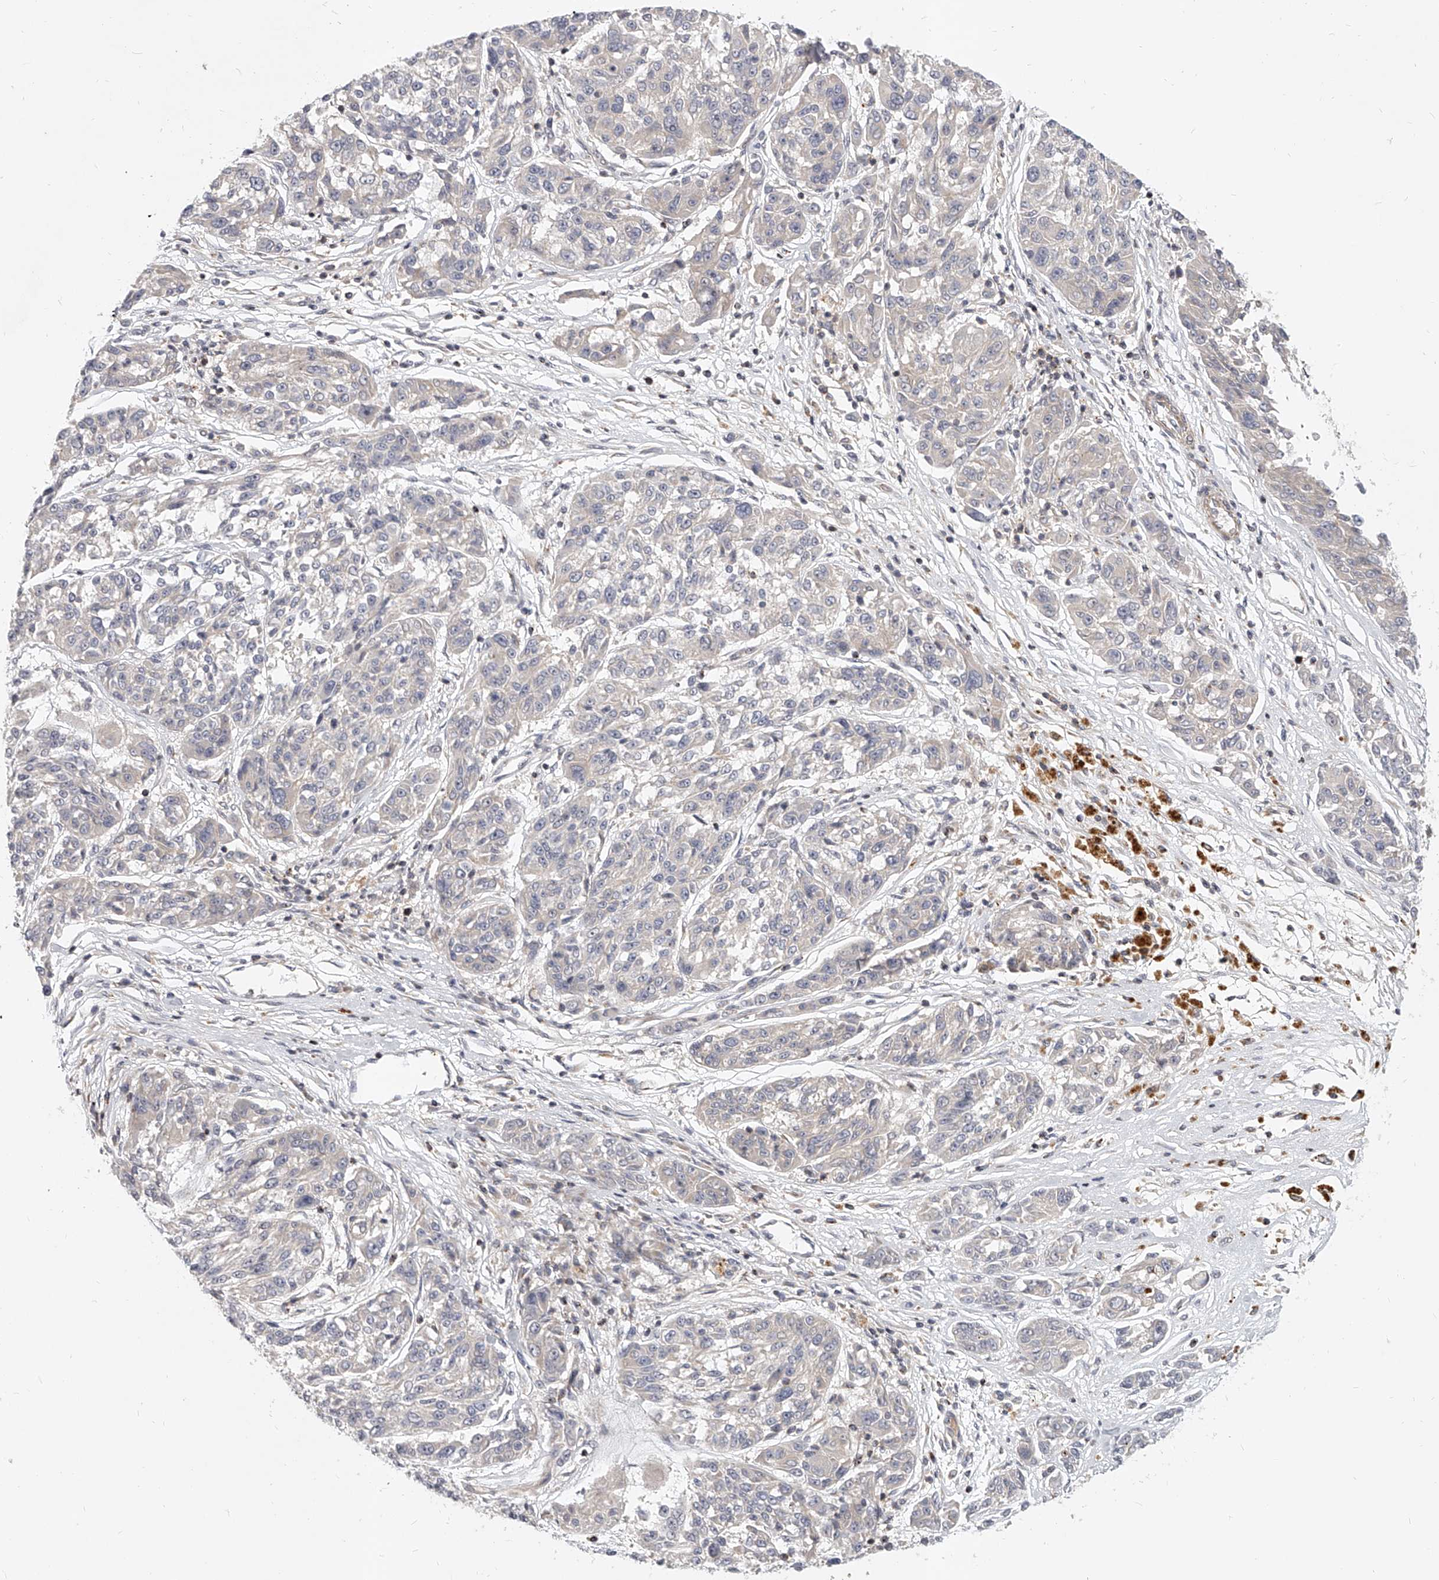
{"staining": {"intensity": "negative", "quantity": "none", "location": "none"}, "tissue": "melanoma", "cell_type": "Tumor cells", "image_type": "cancer", "snomed": [{"axis": "morphology", "description": "Malignant melanoma, NOS"}, {"axis": "topography", "description": "Skin"}], "caption": "IHC photomicrograph of neoplastic tissue: melanoma stained with DAB (3,3'-diaminobenzidine) reveals no significant protein positivity in tumor cells.", "gene": "SLC37A1", "patient": {"sex": "male", "age": 53}}